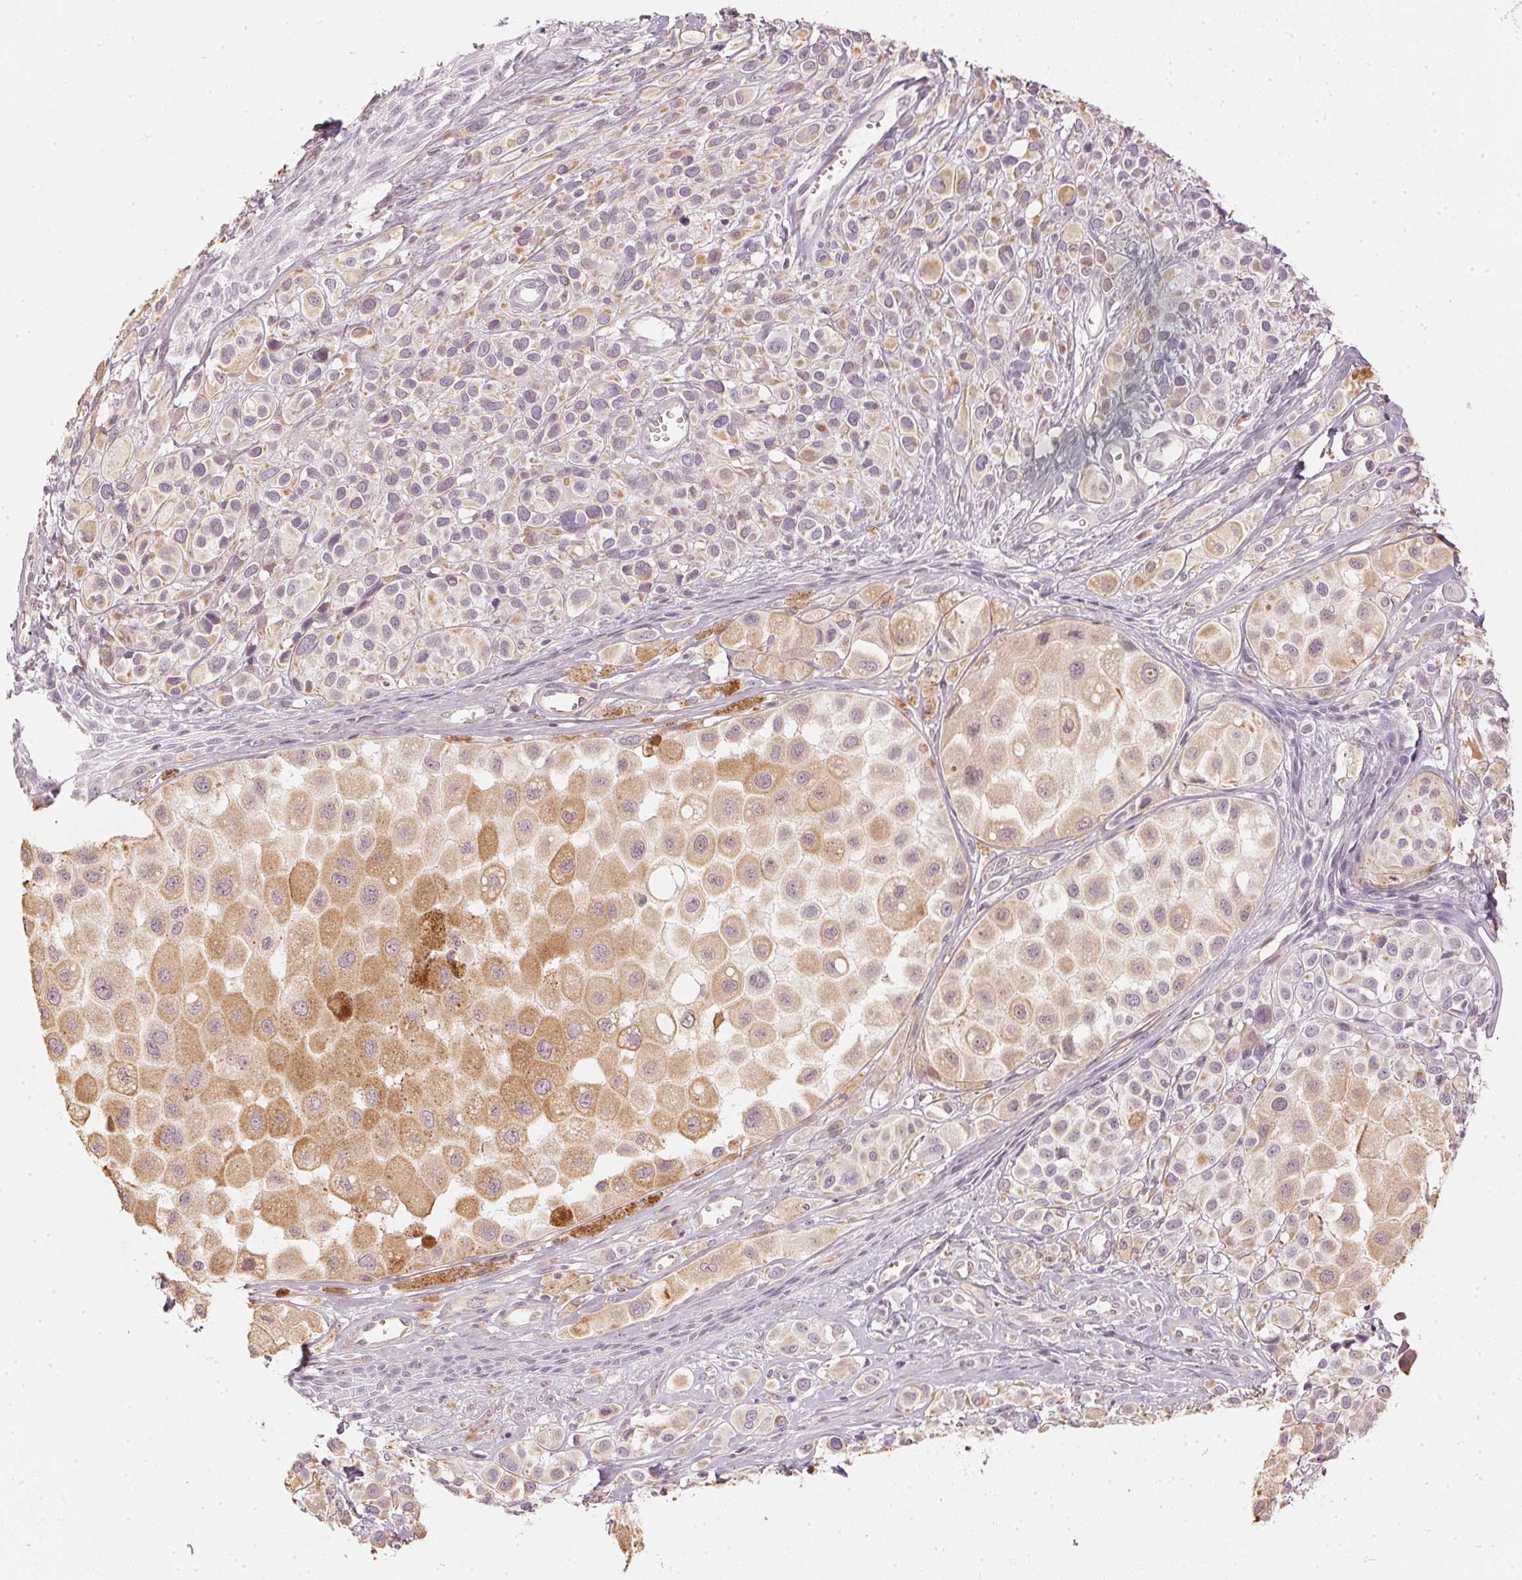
{"staining": {"intensity": "moderate", "quantity": "<25%", "location": "cytoplasmic/membranous"}, "tissue": "melanoma", "cell_type": "Tumor cells", "image_type": "cancer", "snomed": [{"axis": "morphology", "description": "Malignant melanoma, NOS"}, {"axis": "topography", "description": "Skin"}], "caption": "Moderate cytoplasmic/membranous staining for a protein is present in approximately <25% of tumor cells of melanoma using immunohistochemistry.", "gene": "APLP1", "patient": {"sex": "male", "age": 77}}